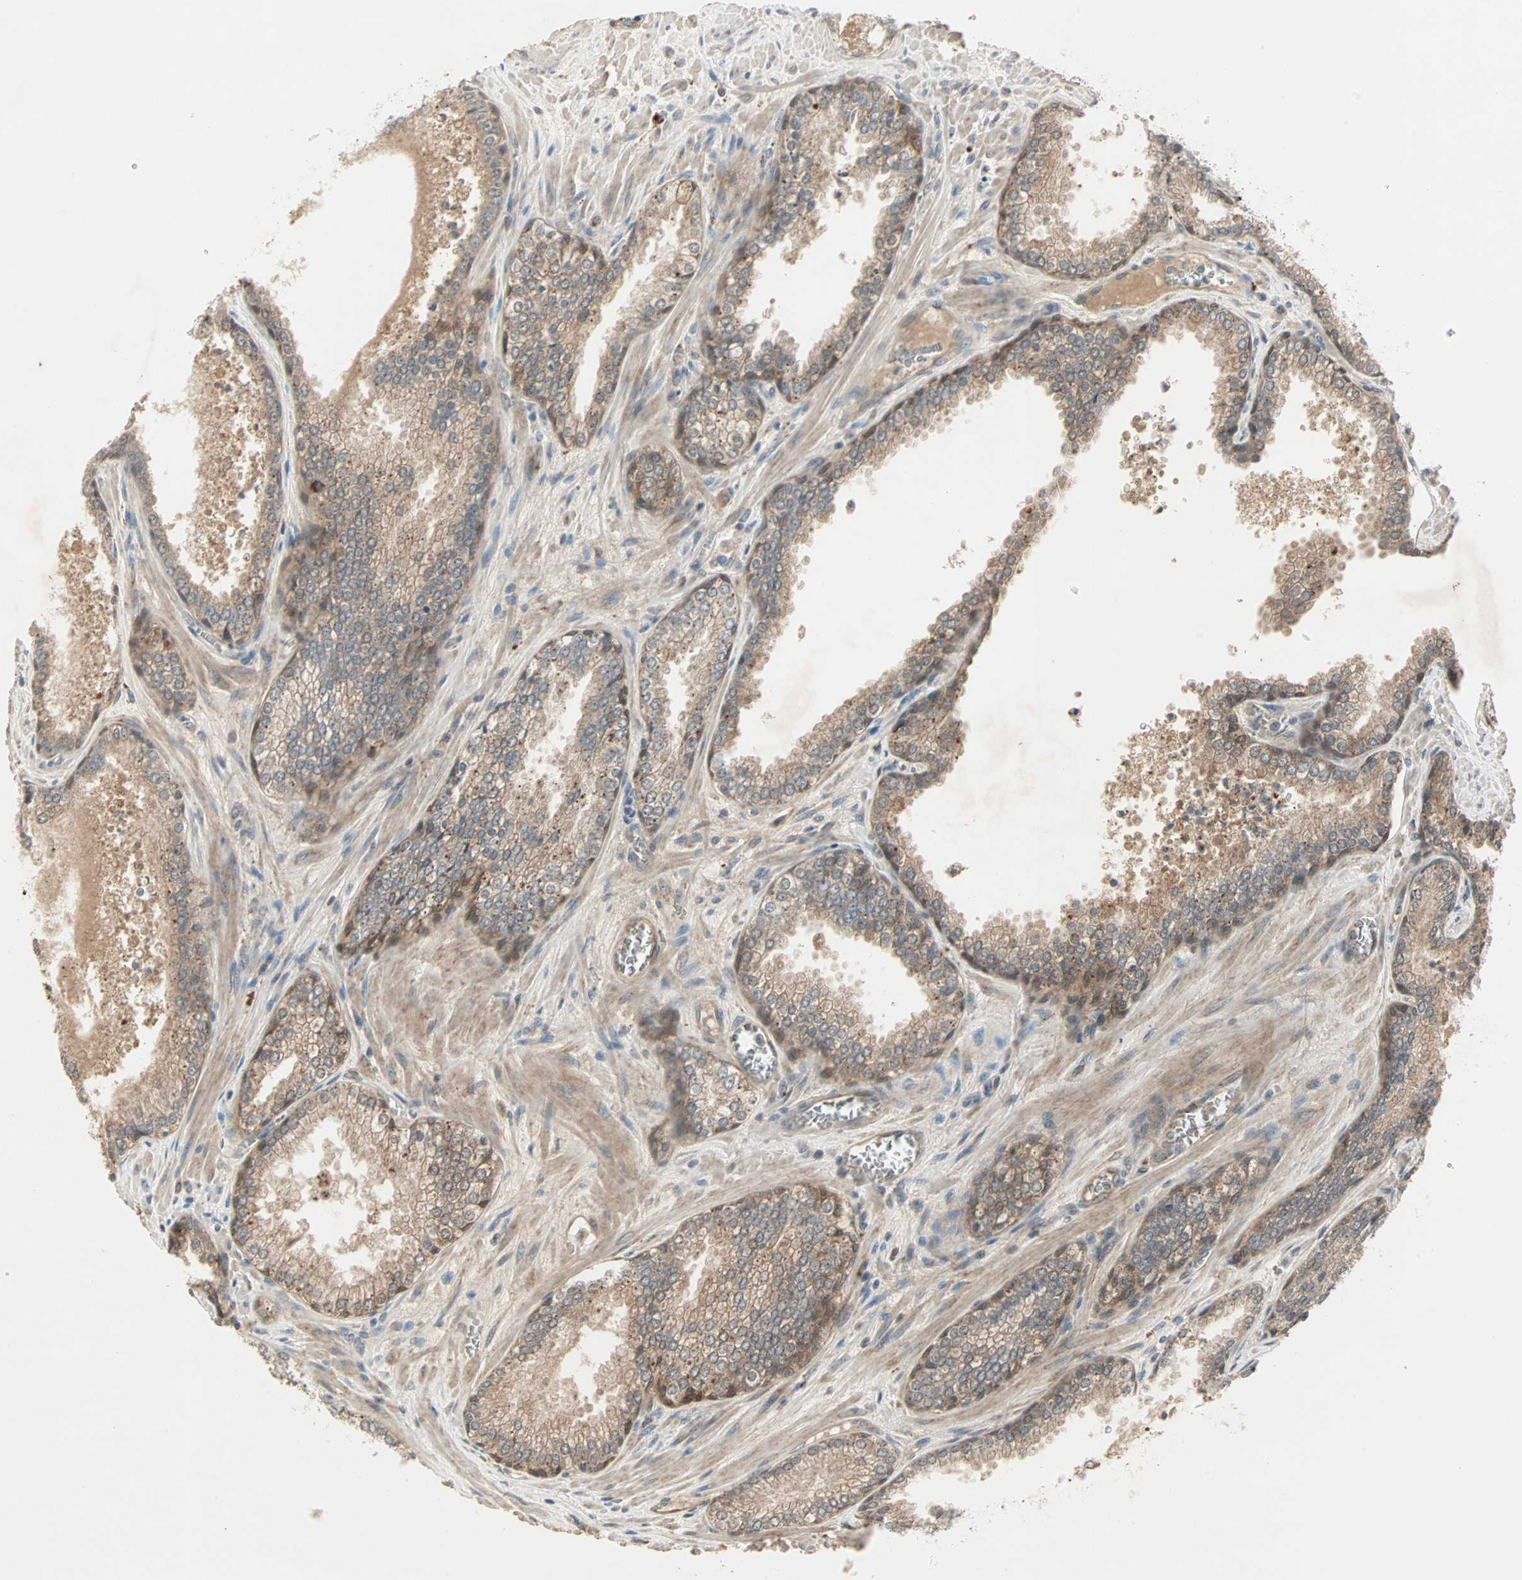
{"staining": {"intensity": "moderate", "quantity": ">75%", "location": "cytoplasmic/membranous"}, "tissue": "prostate cancer", "cell_type": "Tumor cells", "image_type": "cancer", "snomed": [{"axis": "morphology", "description": "Adenocarcinoma, Low grade"}, {"axis": "topography", "description": "Prostate"}], "caption": "High-magnification brightfield microscopy of prostate cancer stained with DAB (brown) and counterstained with hematoxylin (blue). tumor cells exhibit moderate cytoplasmic/membranous staining is present in approximately>75% of cells. The staining is performed using DAB (3,3'-diaminobenzidine) brown chromogen to label protein expression. The nuclei are counter-stained blue using hematoxylin.", "gene": "JMJD7-PLA2G4B", "patient": {"sex": "male", "age": 60}}